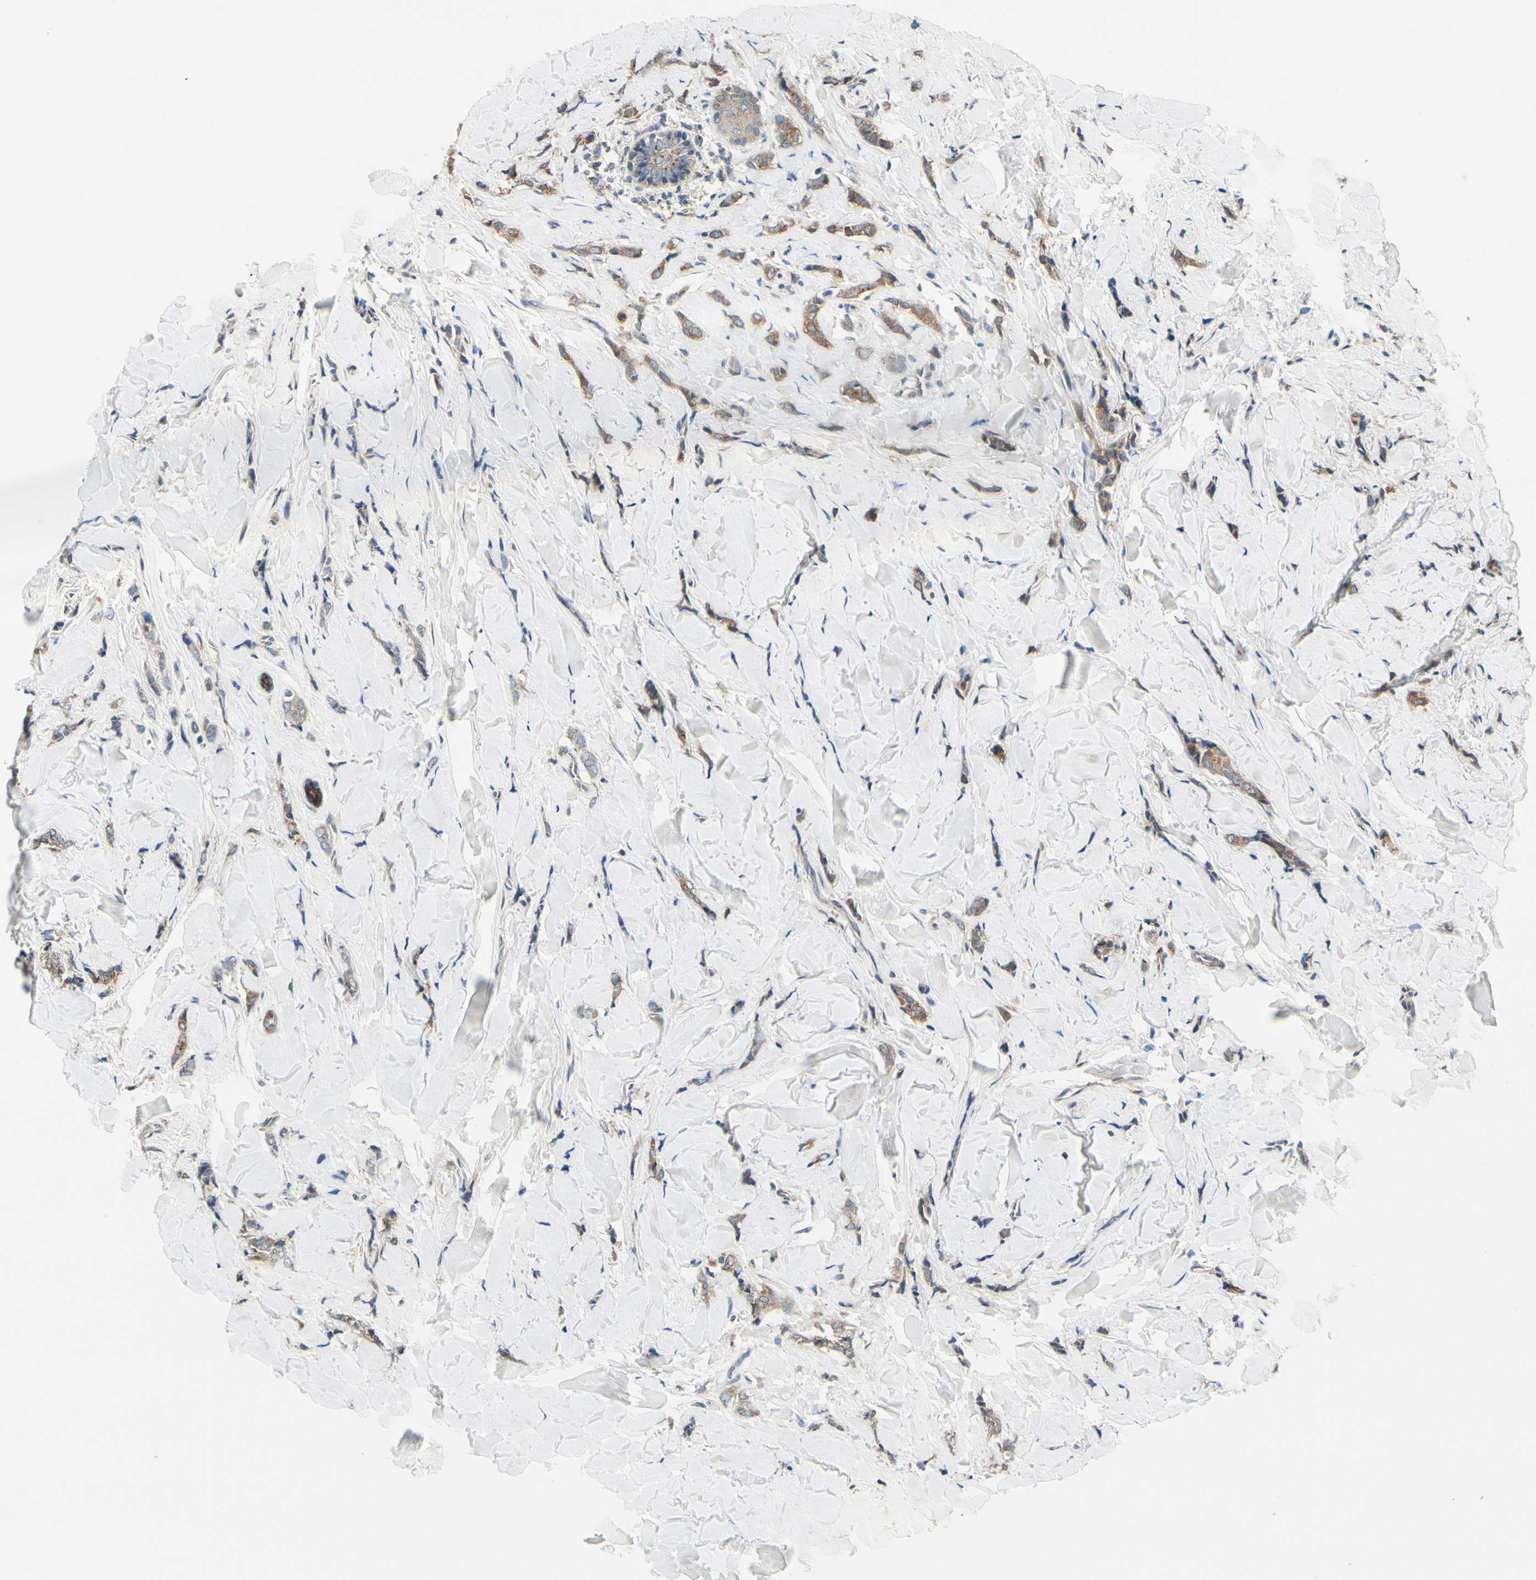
{"staining": {"intensity": "moderate", "quantity": ">75%", "location": "cytoplasmic/membranous"}, "tissue": "breast cancer", "cell_type": "Tumor cells", "image_type": "cancer", "snomed": [{"axis": "morphology", "description": "Lobular carcinoma"}, {"axis": "topography", "description": "Skin"}, {"axis": "topography", "description": "Breast"}], "caption": "There is medium levels of moderate cytoplasmic/membranous positivity in tumor cells of breast lobular carcinoma, as demonstrated by immunohistochemical staining (brown color).", "gene": "PRKAR2B", "patient": {"sex": "female", "age": 46}}